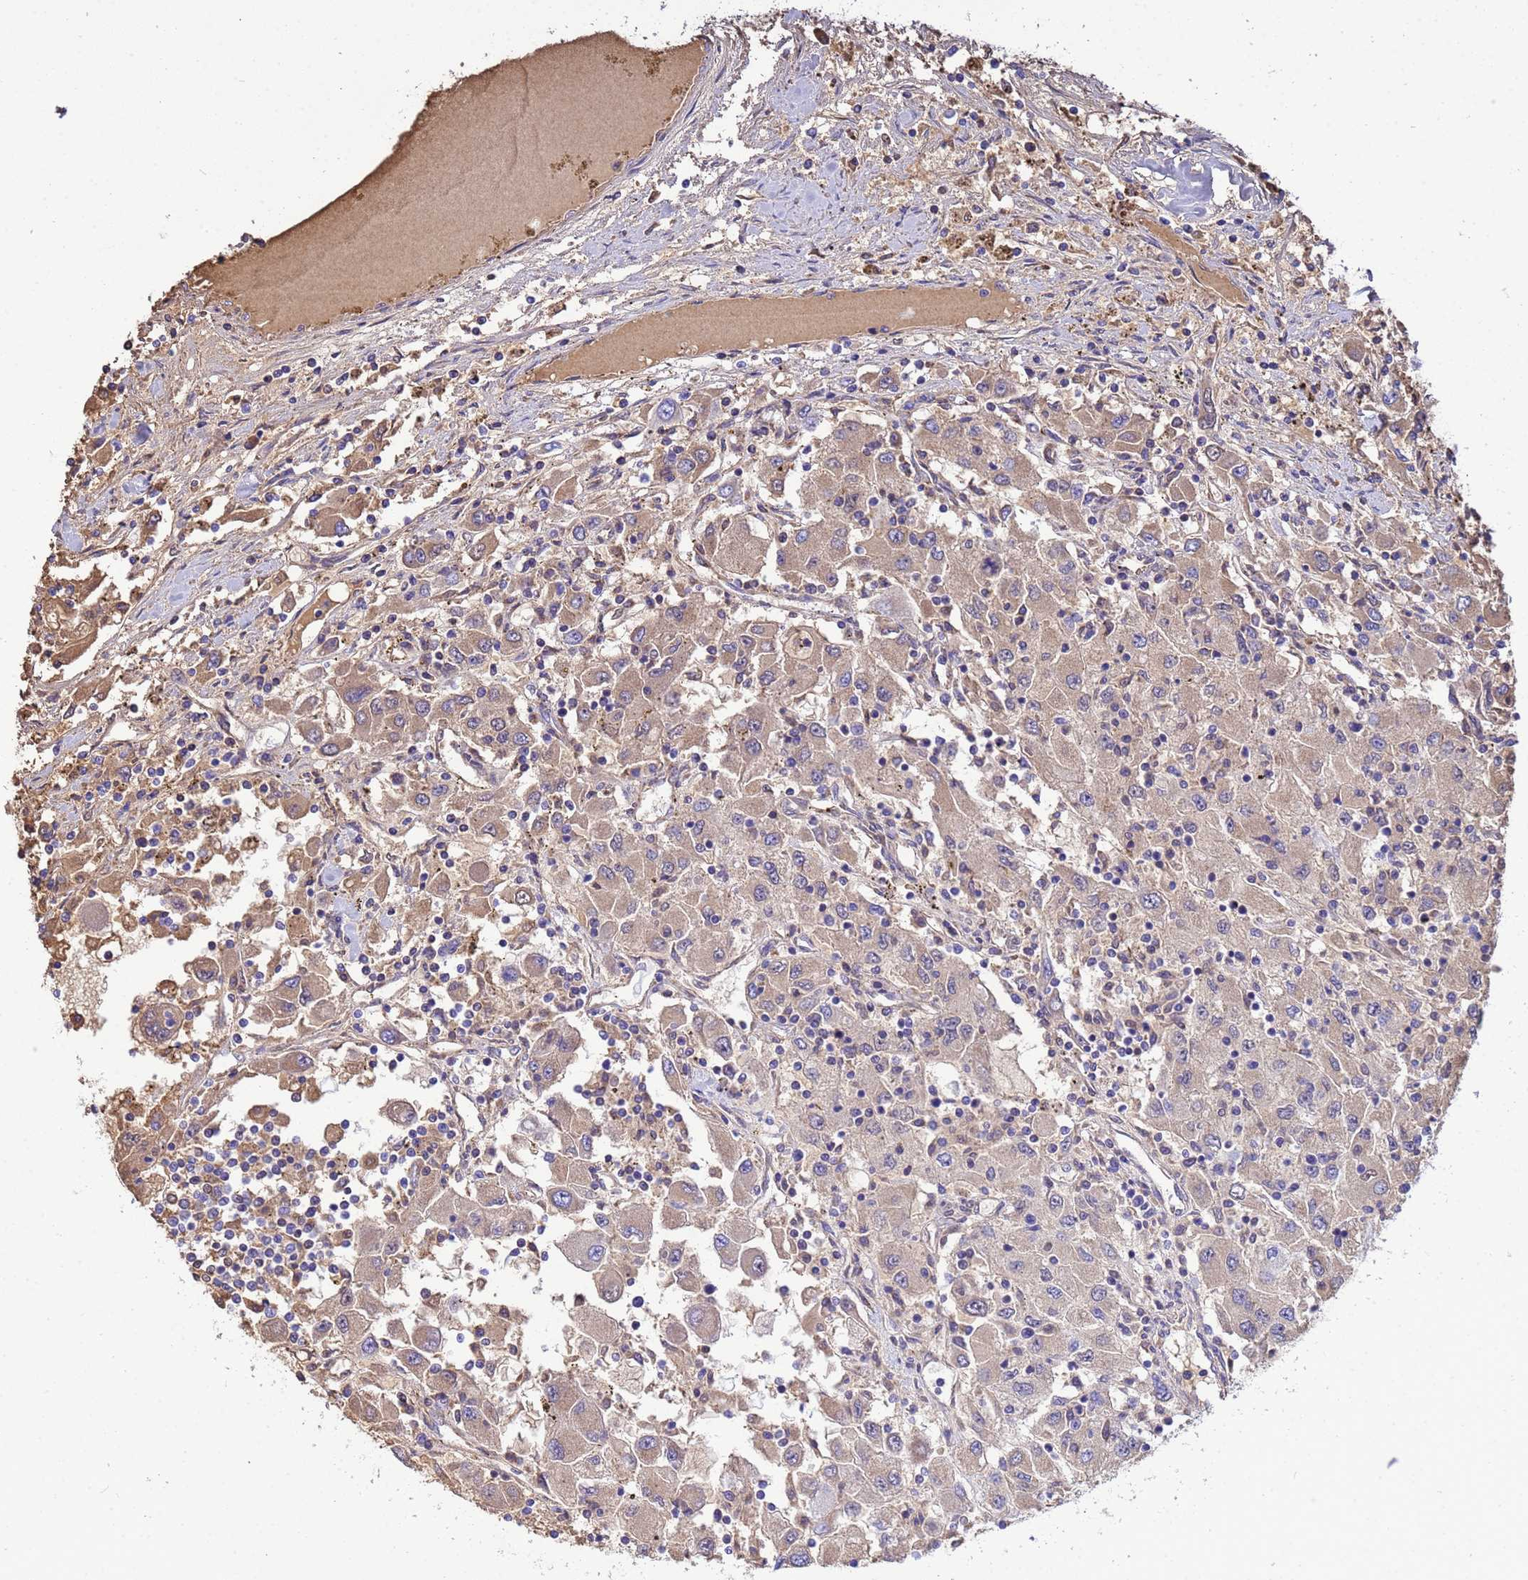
{"staining": {"intensity": "moderate", "quantity": "25%-75%", "location": "cytoplasmic/membranous"}, "tissue": "renal cancer", "cell_type": "Tumor cells", "image_type": "cancer", "snomed": [{"axis": "morphology", "description": "Adenocarcinoma, NOS"}, {"axis": "topography", "description": "Kidney"}], "caption": "Immunohistochemistry (IHC) image of neoplastic tissue: renal adenocarcinoma stained using IHC displays medium levels of moderate protein expression localized specifically in the cytoplasmic/membranous of tumor cells, appearing as a cytoplasmic/membranous brown color.", "gene": "GLUD1", "patient": {"sex": "female", "age": 67}}